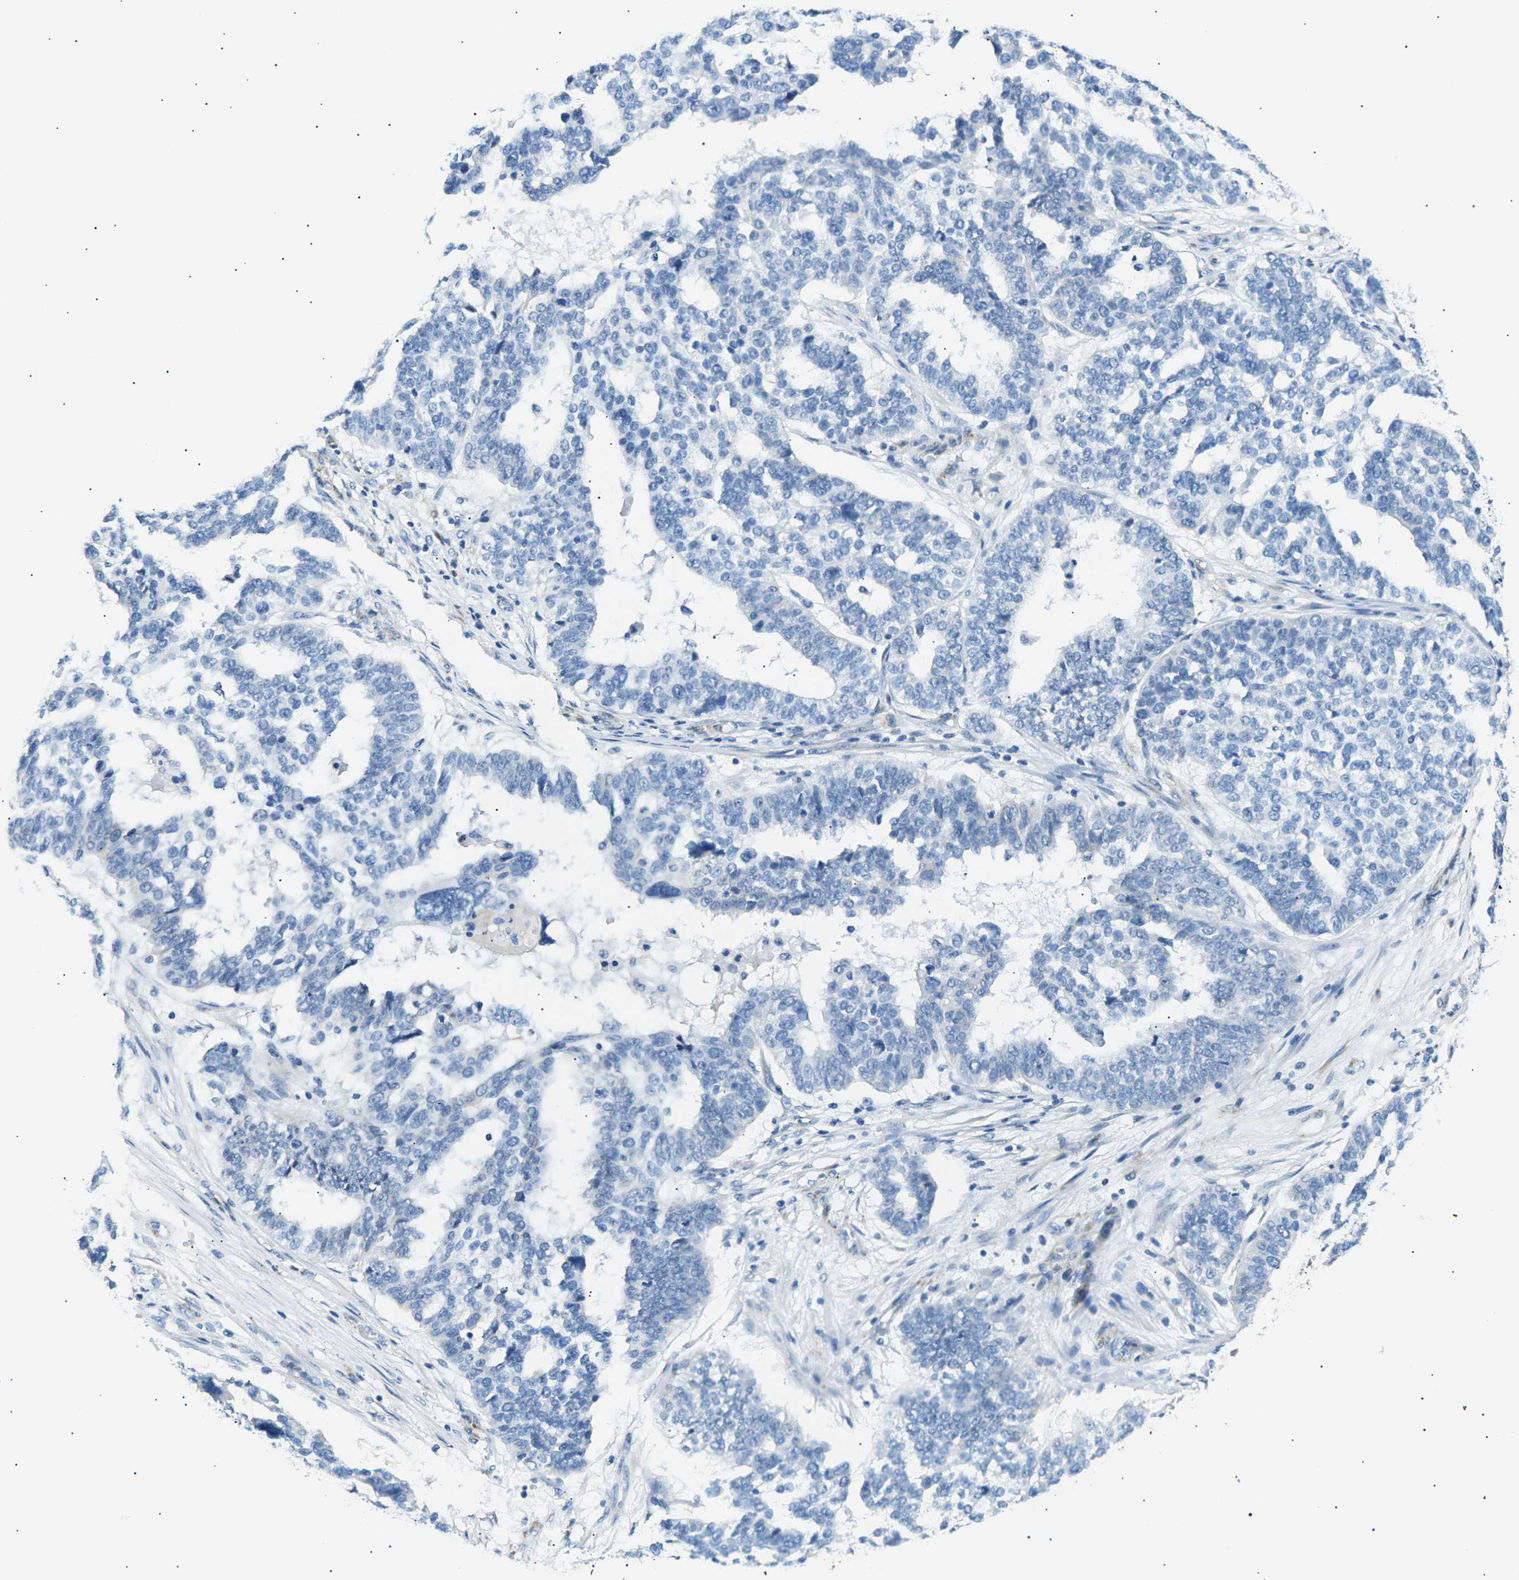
{"staining": {"intensity": "negative", "quantity": "none", "location": "none"}, "tissue": "ovarian cancer", "cell_type": "Tumor cells", "image_type": "cancer", "snomed": [{"axis": "morphology", "description": "Cystadenocarcinoma, serous, NOS"}, {"axis": "topography", "description": "Ovary"}], "caption": "Protein analysis of serous cystadenocarcinoma (ovarian) exhibits no significant expression in tumor cells.", "gene": "SEPTIN5", "patient": {"sex": "female", "age": 59}}